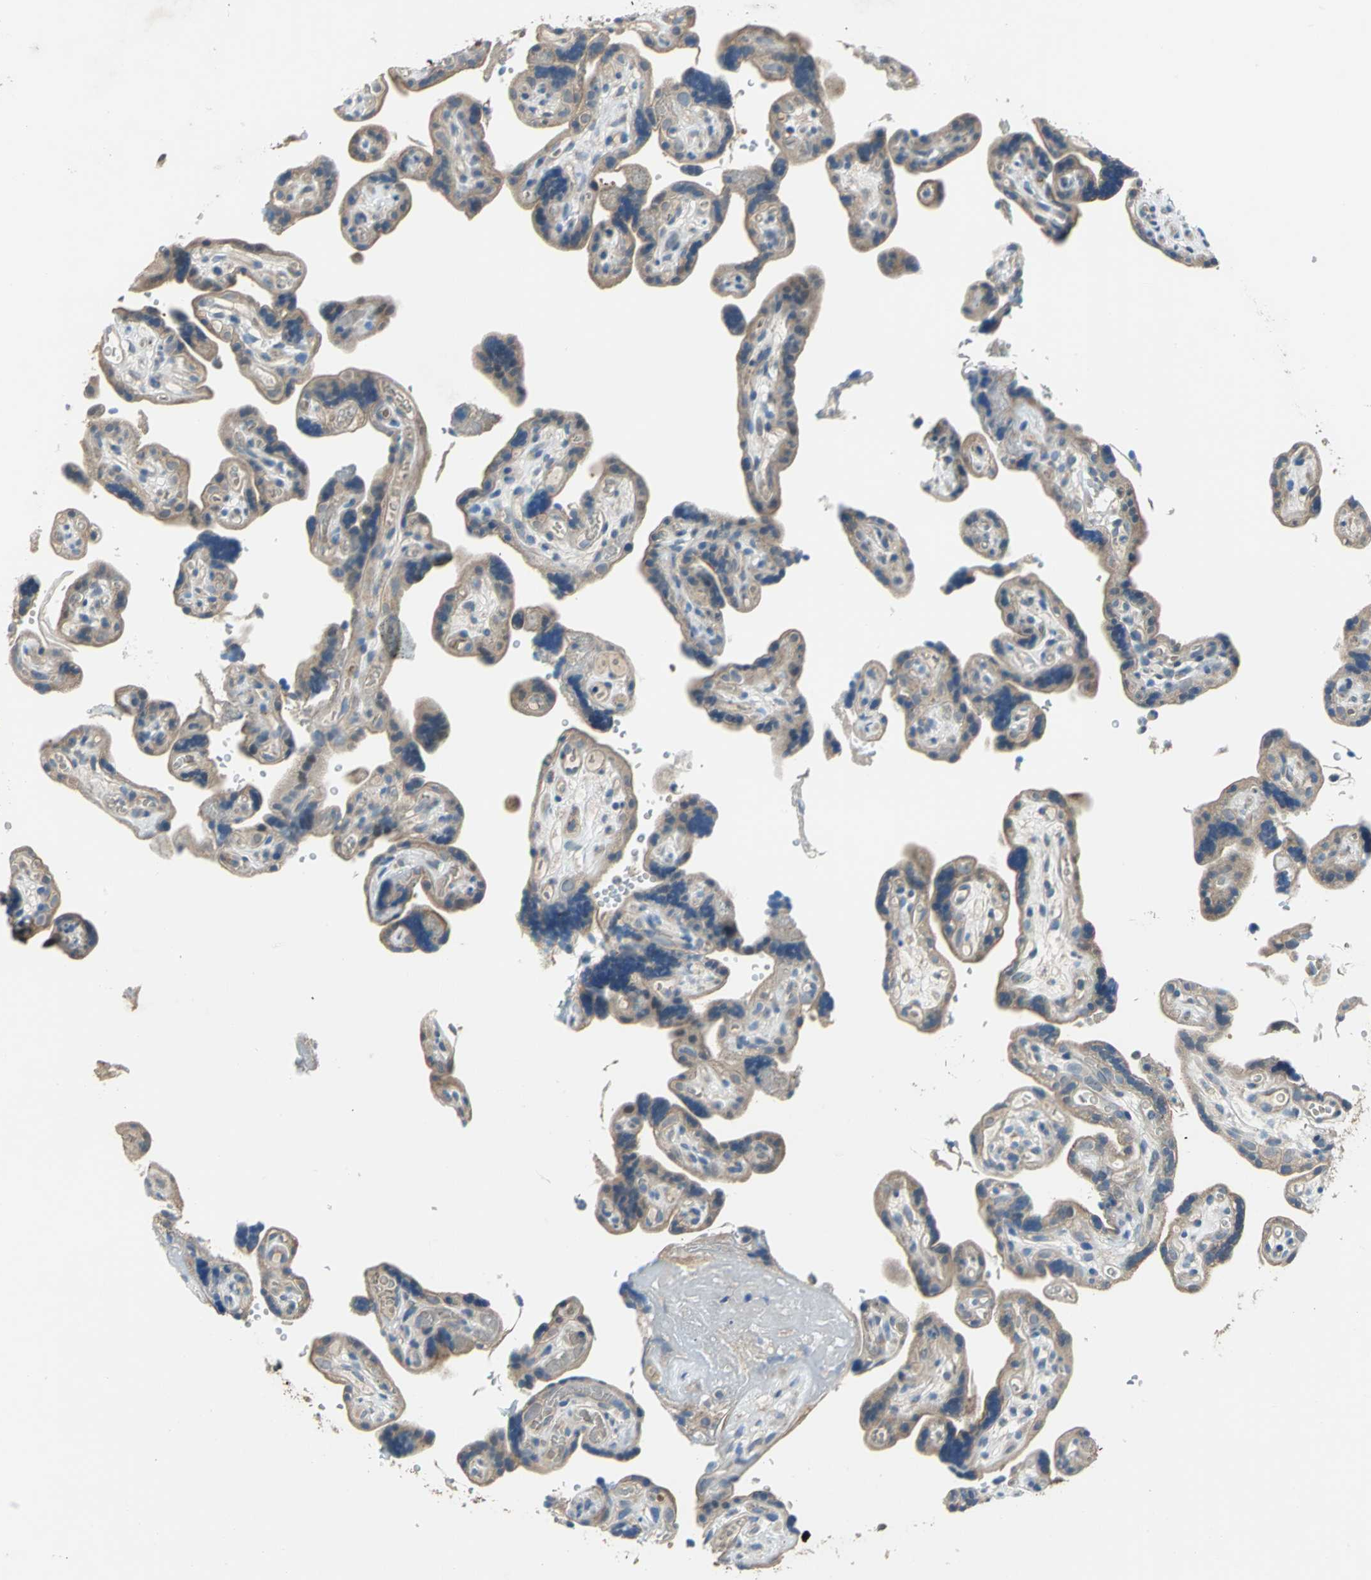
{"staining": {"intensity": "moderate", "quantity": "25%-75%", "location": "cytoplasmic/membranous"}, "tissue": "placenta", "cell_type": "Decidual cells", "image_type": "normal", "snomed": [{"axis": "morphology", "description": "Normal tissue, NOS"}, {"axis": "topography", "description": "Placenta"}], "caption": "Placenta stained for a protein shows moderate cytoplasmic/membranous positivity in decidual cells. Ihc stains the protein in brown and the nuclei are stained blue.", "gene": "TRAK1", "patient": {"sex": "female", "age": 30}}